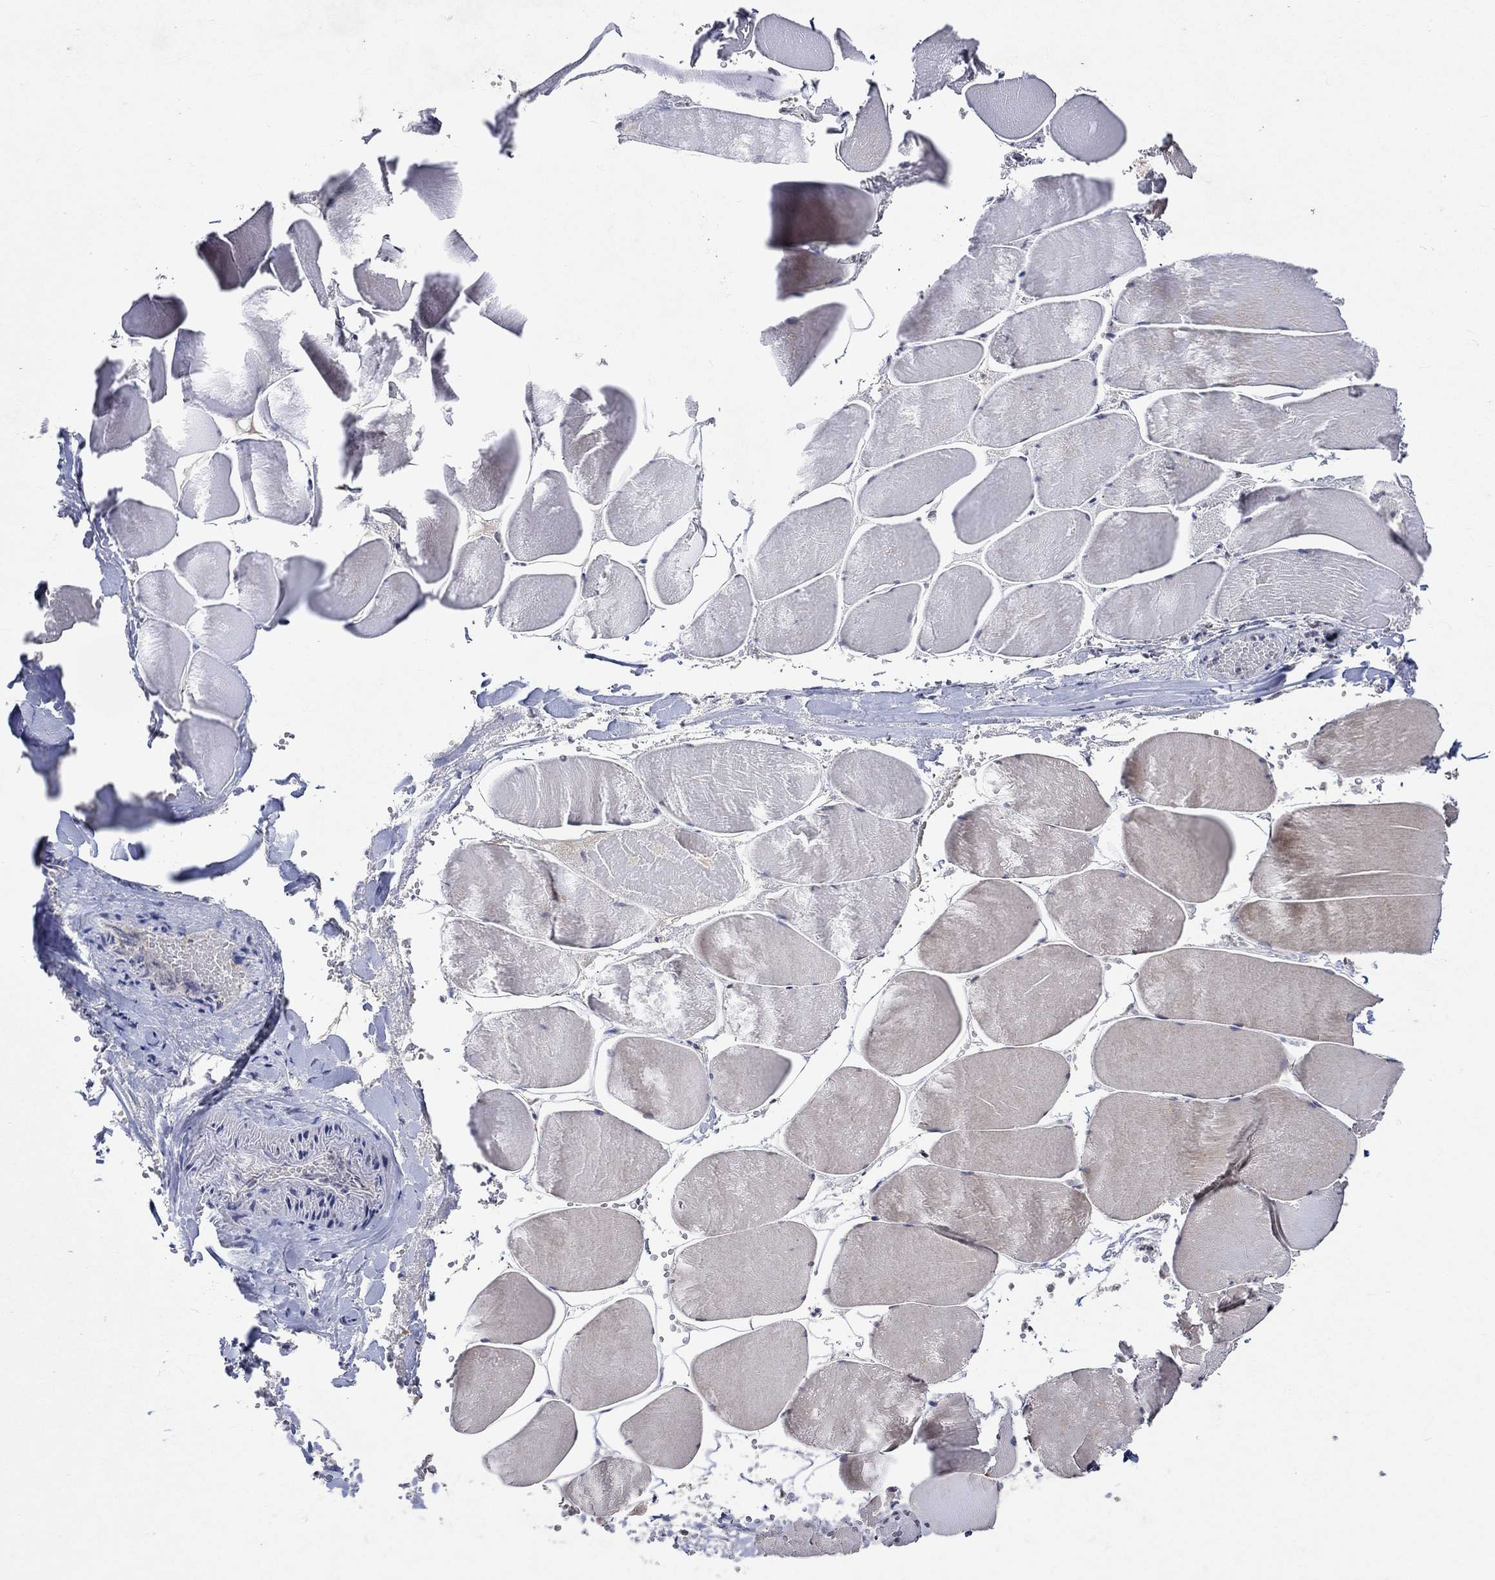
{"staining": {"intensity": "weak", "quantity": "<25%", "location": "cytoplasmic/membranous"}, "tissue": "skeletal muscle", "cell_type": "Myocytes", "image_type": "normal", "snomed": [{"axis": "morphology", "description": "Normal tissue, NOS"}, {"axis": "morphology", "description": "Malignant melanoma, Metastatic site"}, {"axis": "topography", "description": "Skeletal muscle"}], "caption": "Histopathology image shows no protein positivity in myocytes of normal skeletal muscle. (DAB (3,3'-diaminobenzidine) immunohistochemistry (IHC) with hematoxylin counter stain).", "gene": "TMEM169", "patient": {"sex": "male", "age": 50}}